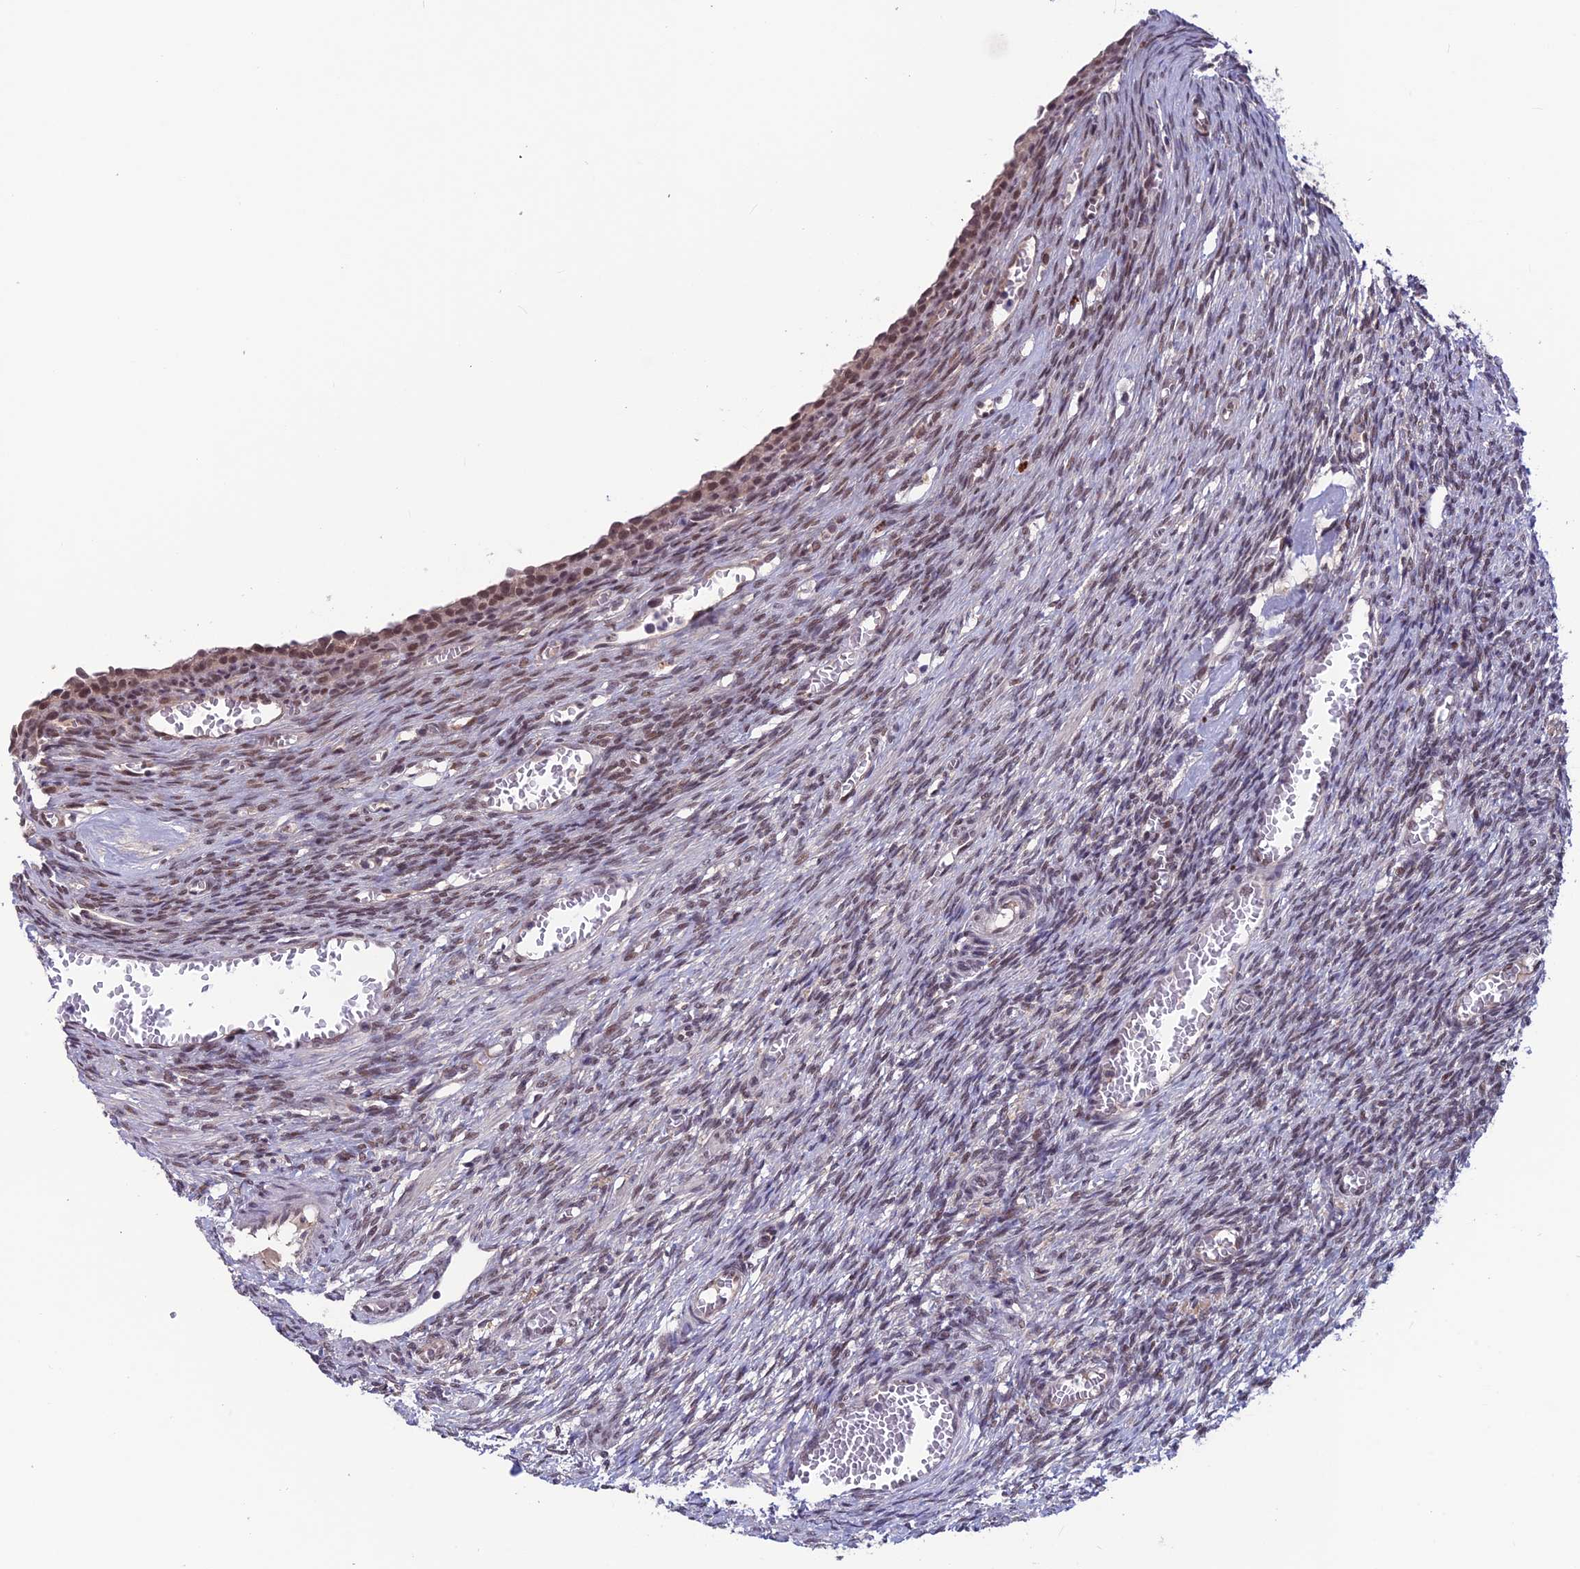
{"staining": {"intensity": "moderate", "quantity": "<25%", "location": "nuclear"}, "tissue": "ovary", "cell_type": "Follicle cells", "image_type": "normal", "snomed": [{"axis": "morphology", "description": "Normal tissue, NOS"}, {"axis": "topography", "description": "Ovary"}], "caption": "The immunohistochemical stain shows moderate nuclear expression in follicle cells of unremarkable ovary. The staining is performed using DAB brown chromogen to label protein expression. The nuclei are counter-stained blue using hematoxylin.", "gene": "FKBPL", "patient": {"sex": "female", "age": 27}}